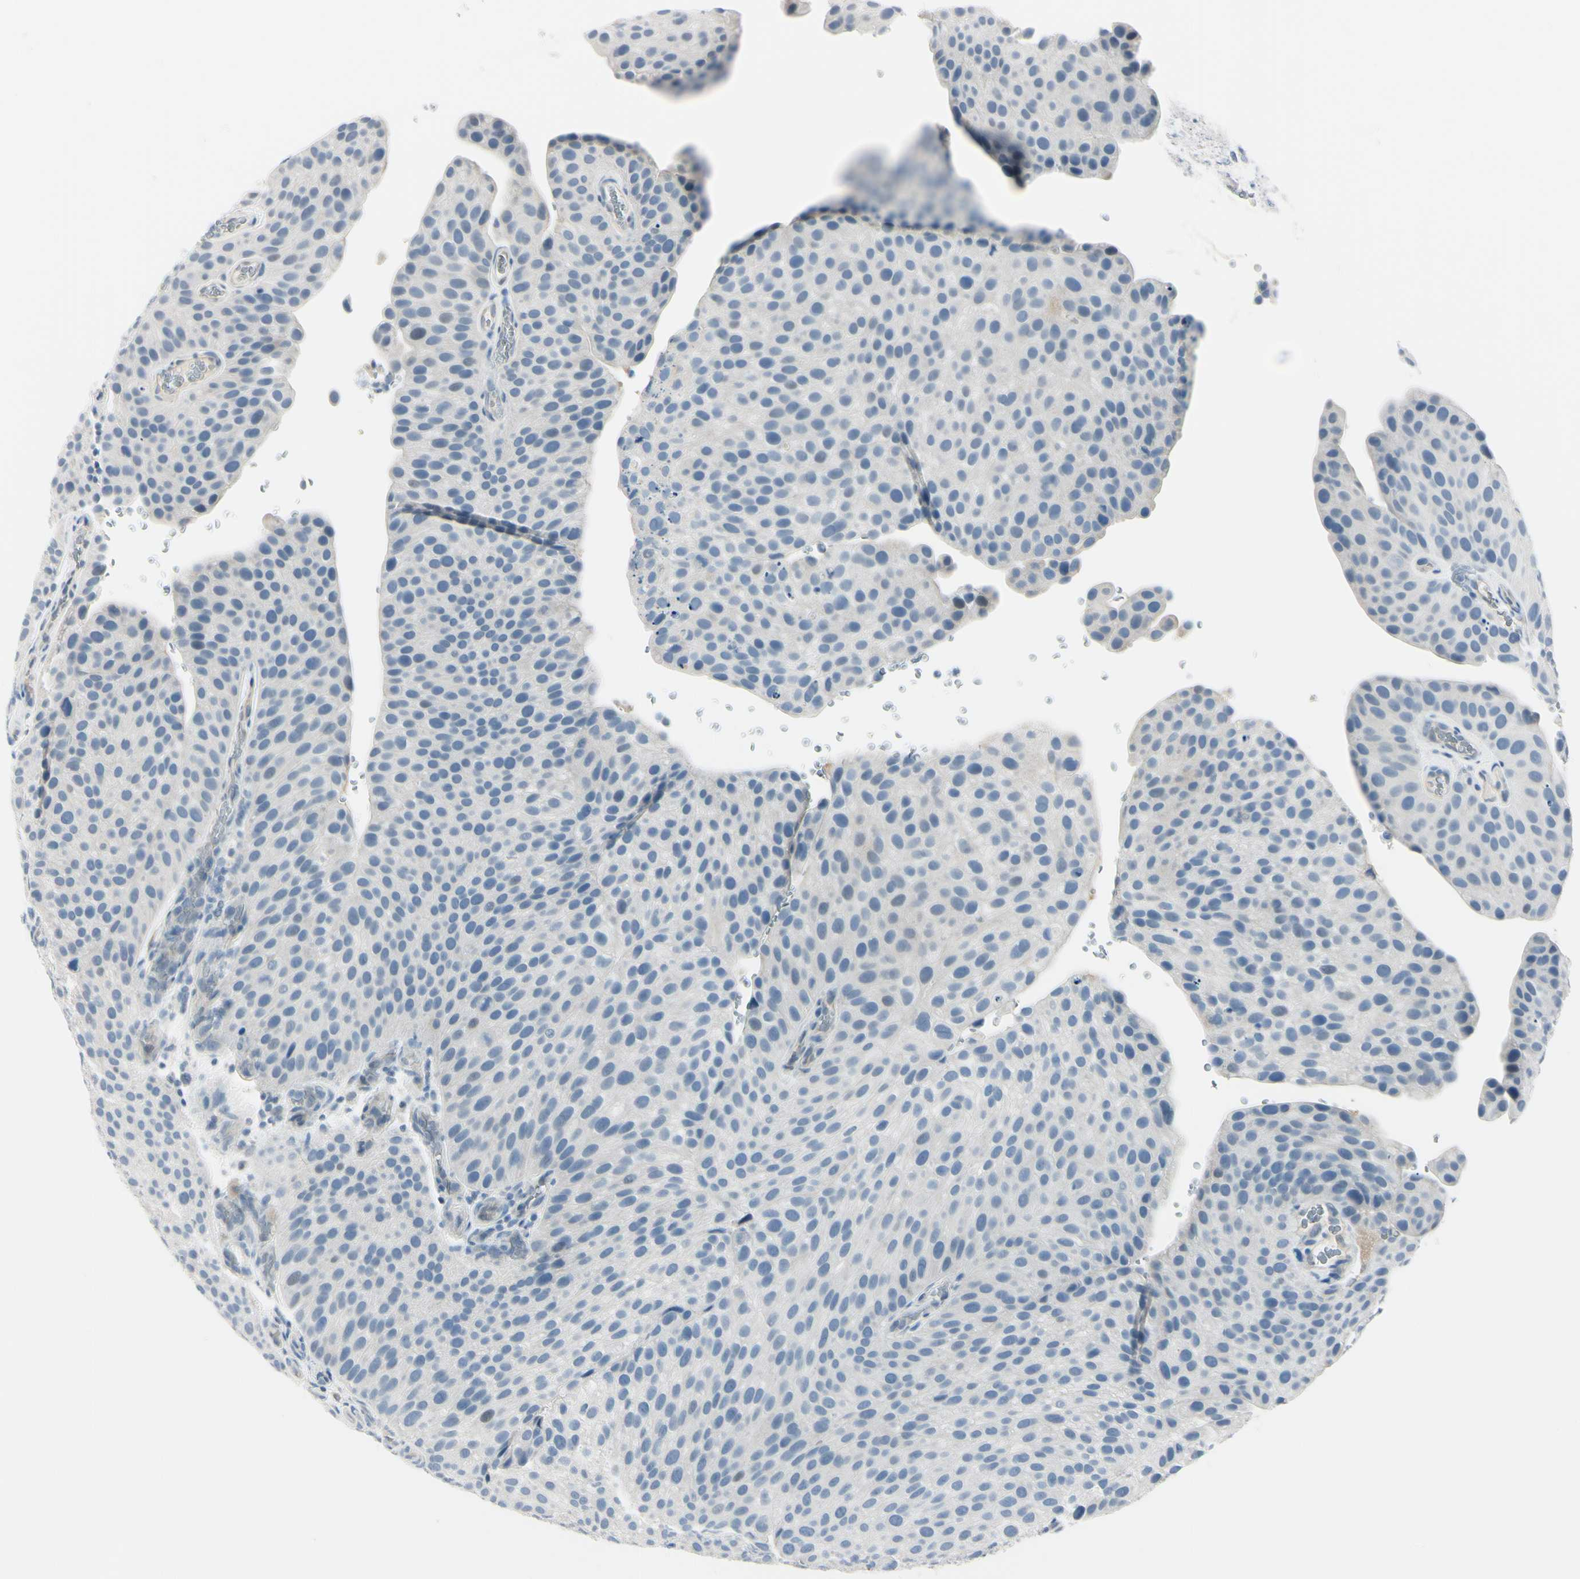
{"staining": {"intensity": "negative", "quantity": "none", "location": "none"}, "tissue": "urothelial cancer", "cell_type": "Tumor cells", "image_type": "cancer", "snomed": [{"axis": "morphology", "description": "Urothelial carcinoma, Low grade"}, {"axis": "topography", "description": "Smooth muscle"}, {"axis": "topography", "description": "Urinary bladder"}], "caption": "Photomicrograph shows no significant protein expression in tumor cells of urothelial cancer.", "gene": "ASB9", "patient": {"sex": "male", "age": 60}}